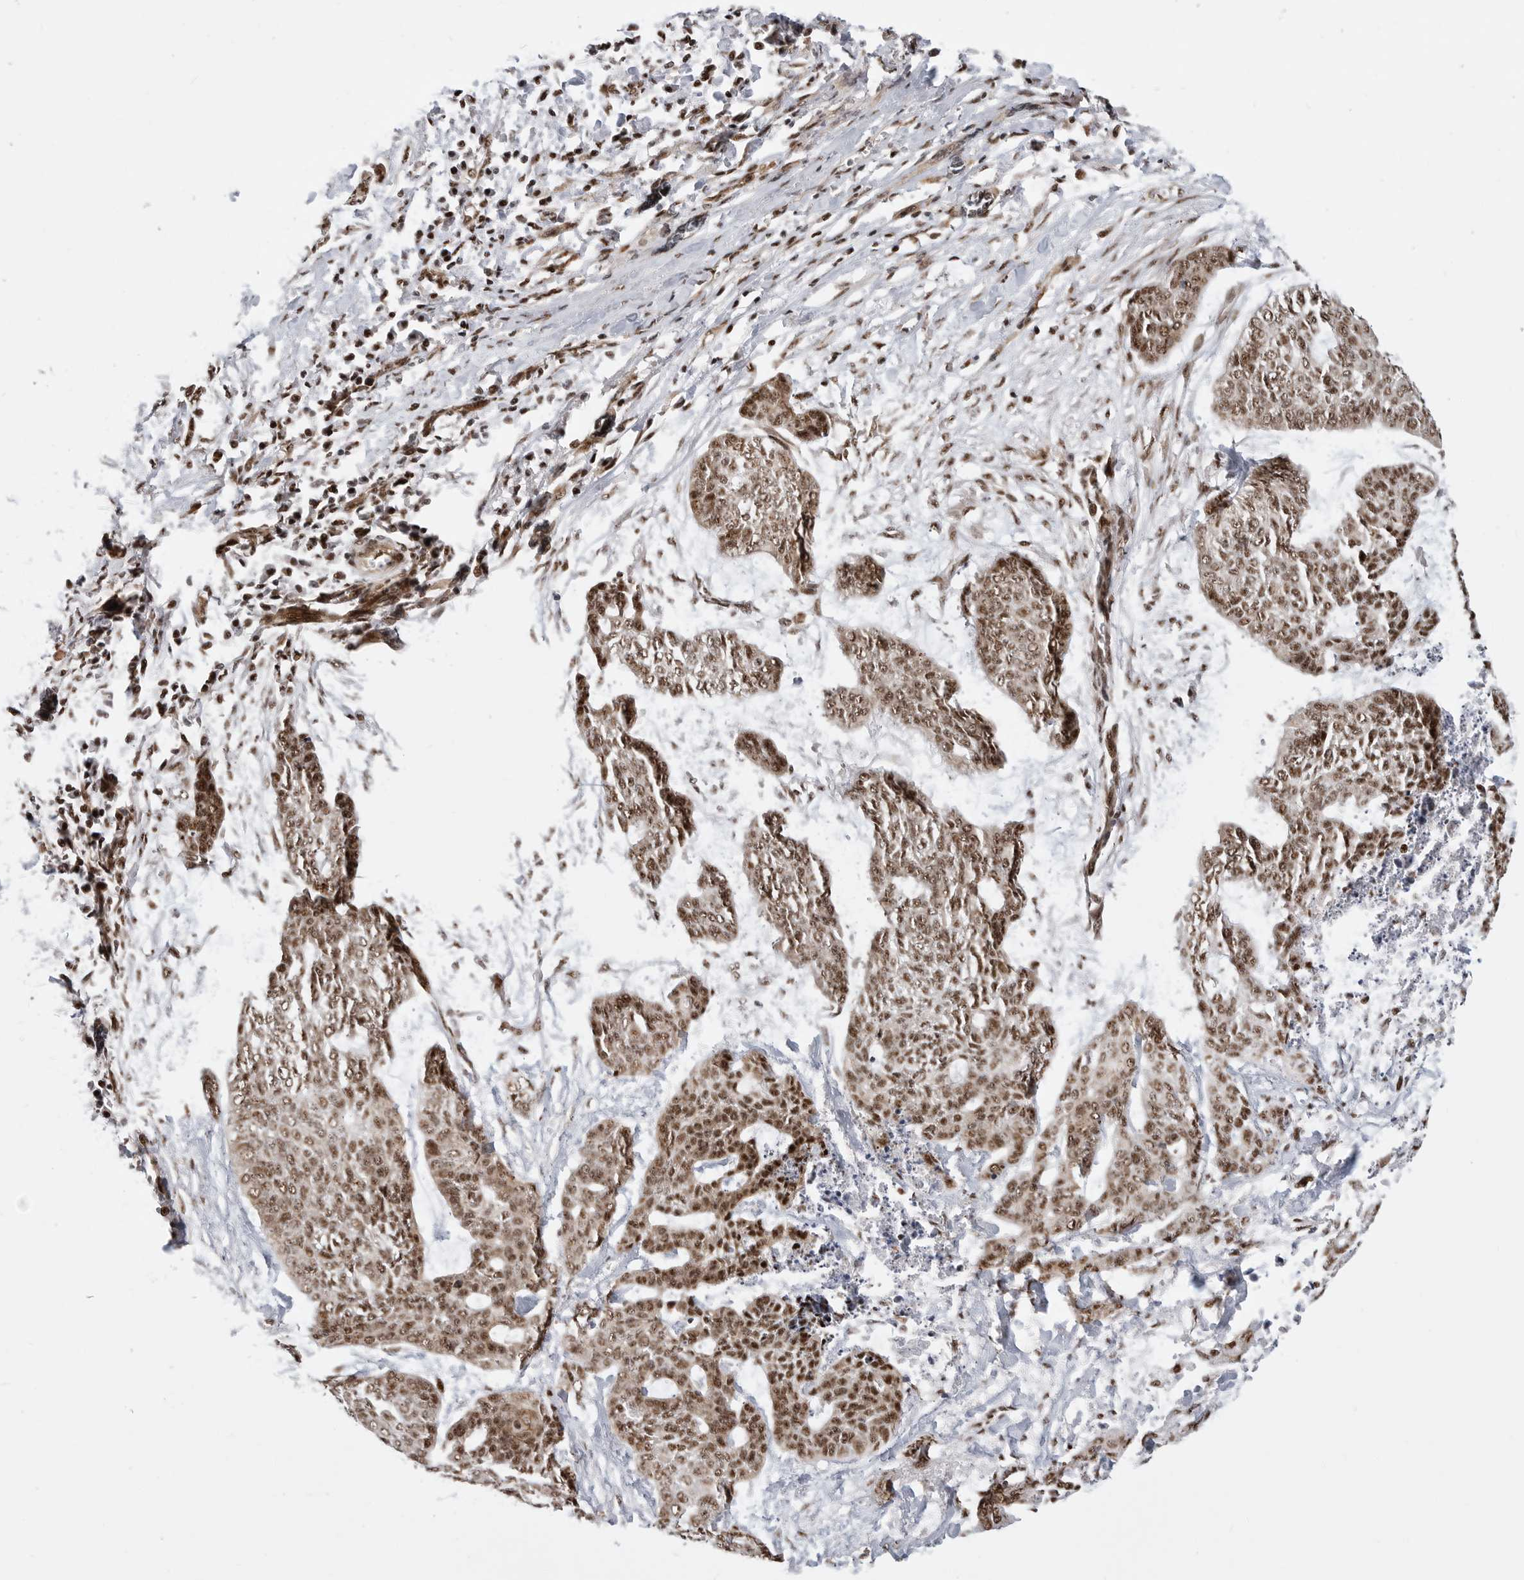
{"staining": {"intensity": "moderate", "quantity": ">75%", "location": "nuclear"}, "tissue": "skin cancer", "cell_type": "Tumor cells", "image_type": "cancer", "snomed": [{"axis": "morphology", "description": "Basal cell carcinoma"}, {"axis": "topography", "description": "Skin"}], "caption": "The image demonstrates immunohistochemical staining of skin cancer (basal cell carcinoma). There is moderate nuclear expression is appreciated in about >75% of tumor cells. The staining was performed using DAB, with brown indicating positive protein expression. Nuclei are stained blue with hematoxylin.", "gene": "GPATCH2", "patient": {"sex": "female", "age": 64}}